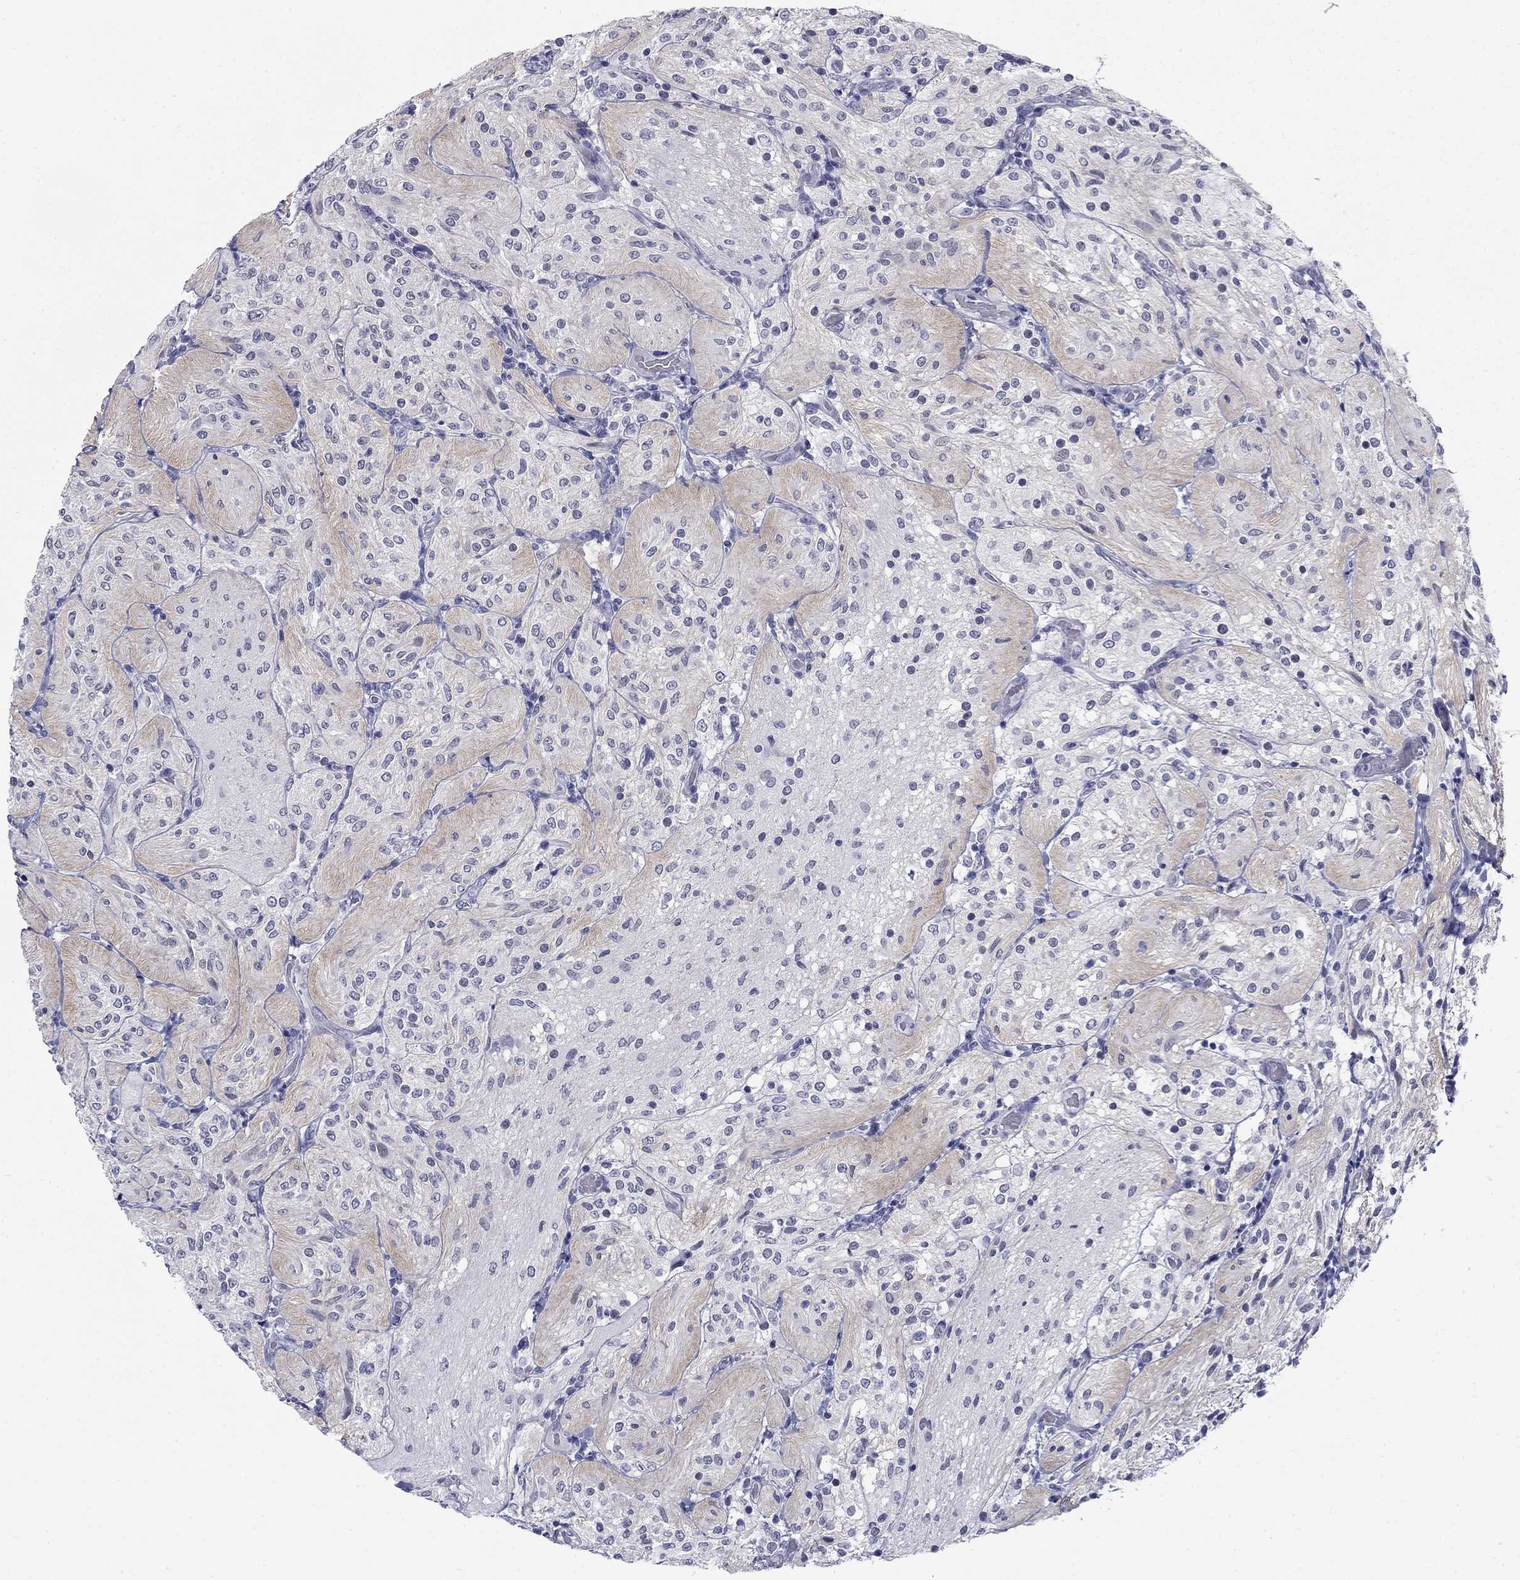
{"staining": {"intensity": "negative", "quantity": "none", "location": "none"}, "tissue": "glioma", "cell_type": "Tumor cells", "image_type": "cancer", "snomed": [{"axis": "morphology", "description": "Glioma, malignant, Low grade"}, {"axis": "topography", "description": "Brain"}], "caption": "This is an immunohistochemistry (IHC) photomicrograph of human malignant glioma (low-grade). There is no expression in tumor cells.", "gene": "C4orf19", "patient": {"sex": "male", "age": 3}}